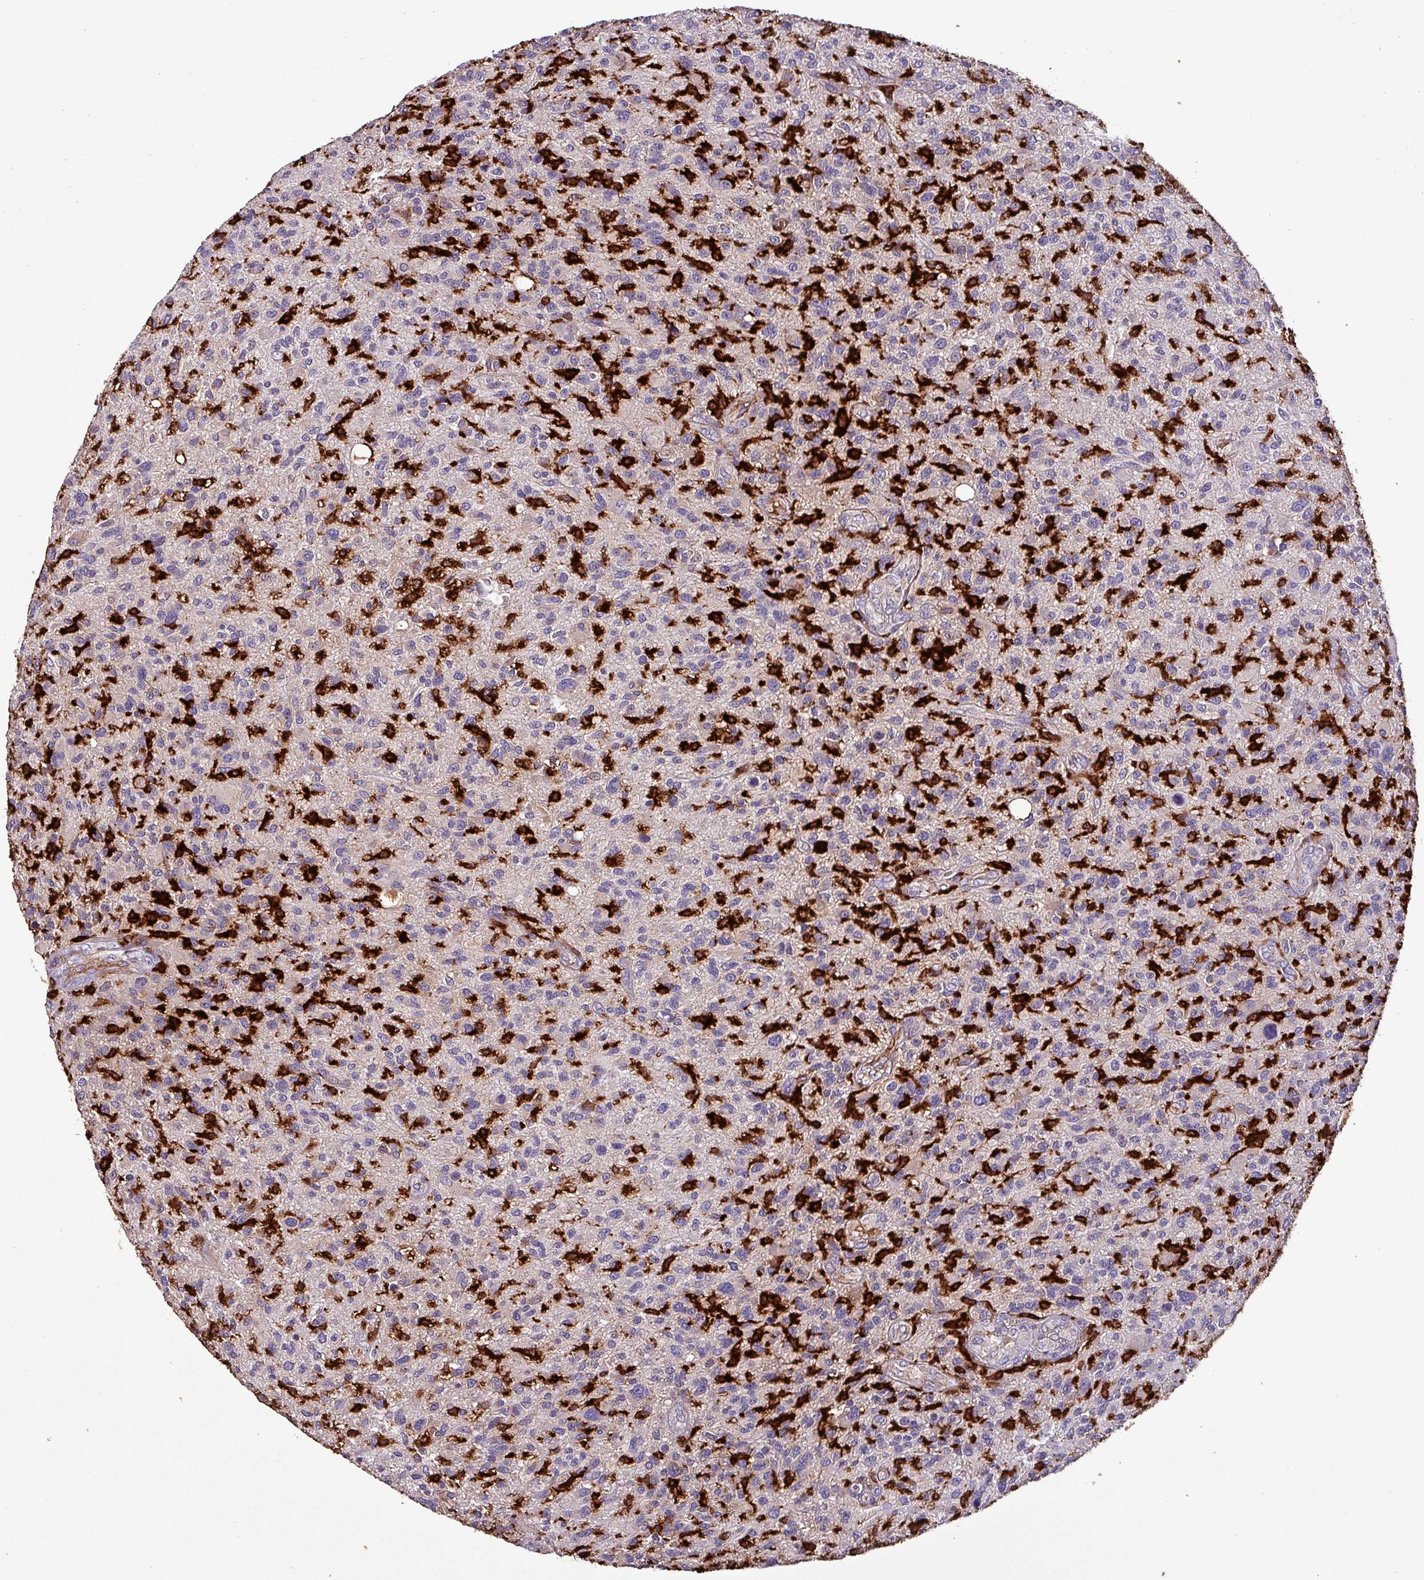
{"staining": {"intensity": "negative", "quantity": "none", "location": "none"}, "tissue": "glioma", "cell_type": "Tumor cells", "image_type": "cancer", "snomed": [{"axis": "morphology", "description": "Glioma, malignant, High grade"}, {"axis": "topography", "description": "Brain"}], "caption": "Immunohistochemistry (IHC) histopathology image of neoplastic tissue: malignant high-grade glioma stained with DAB displays no significant protein staining in tumor cells.", "gene": "SCIN", "patient": {"sex": "male", "age": 47}}